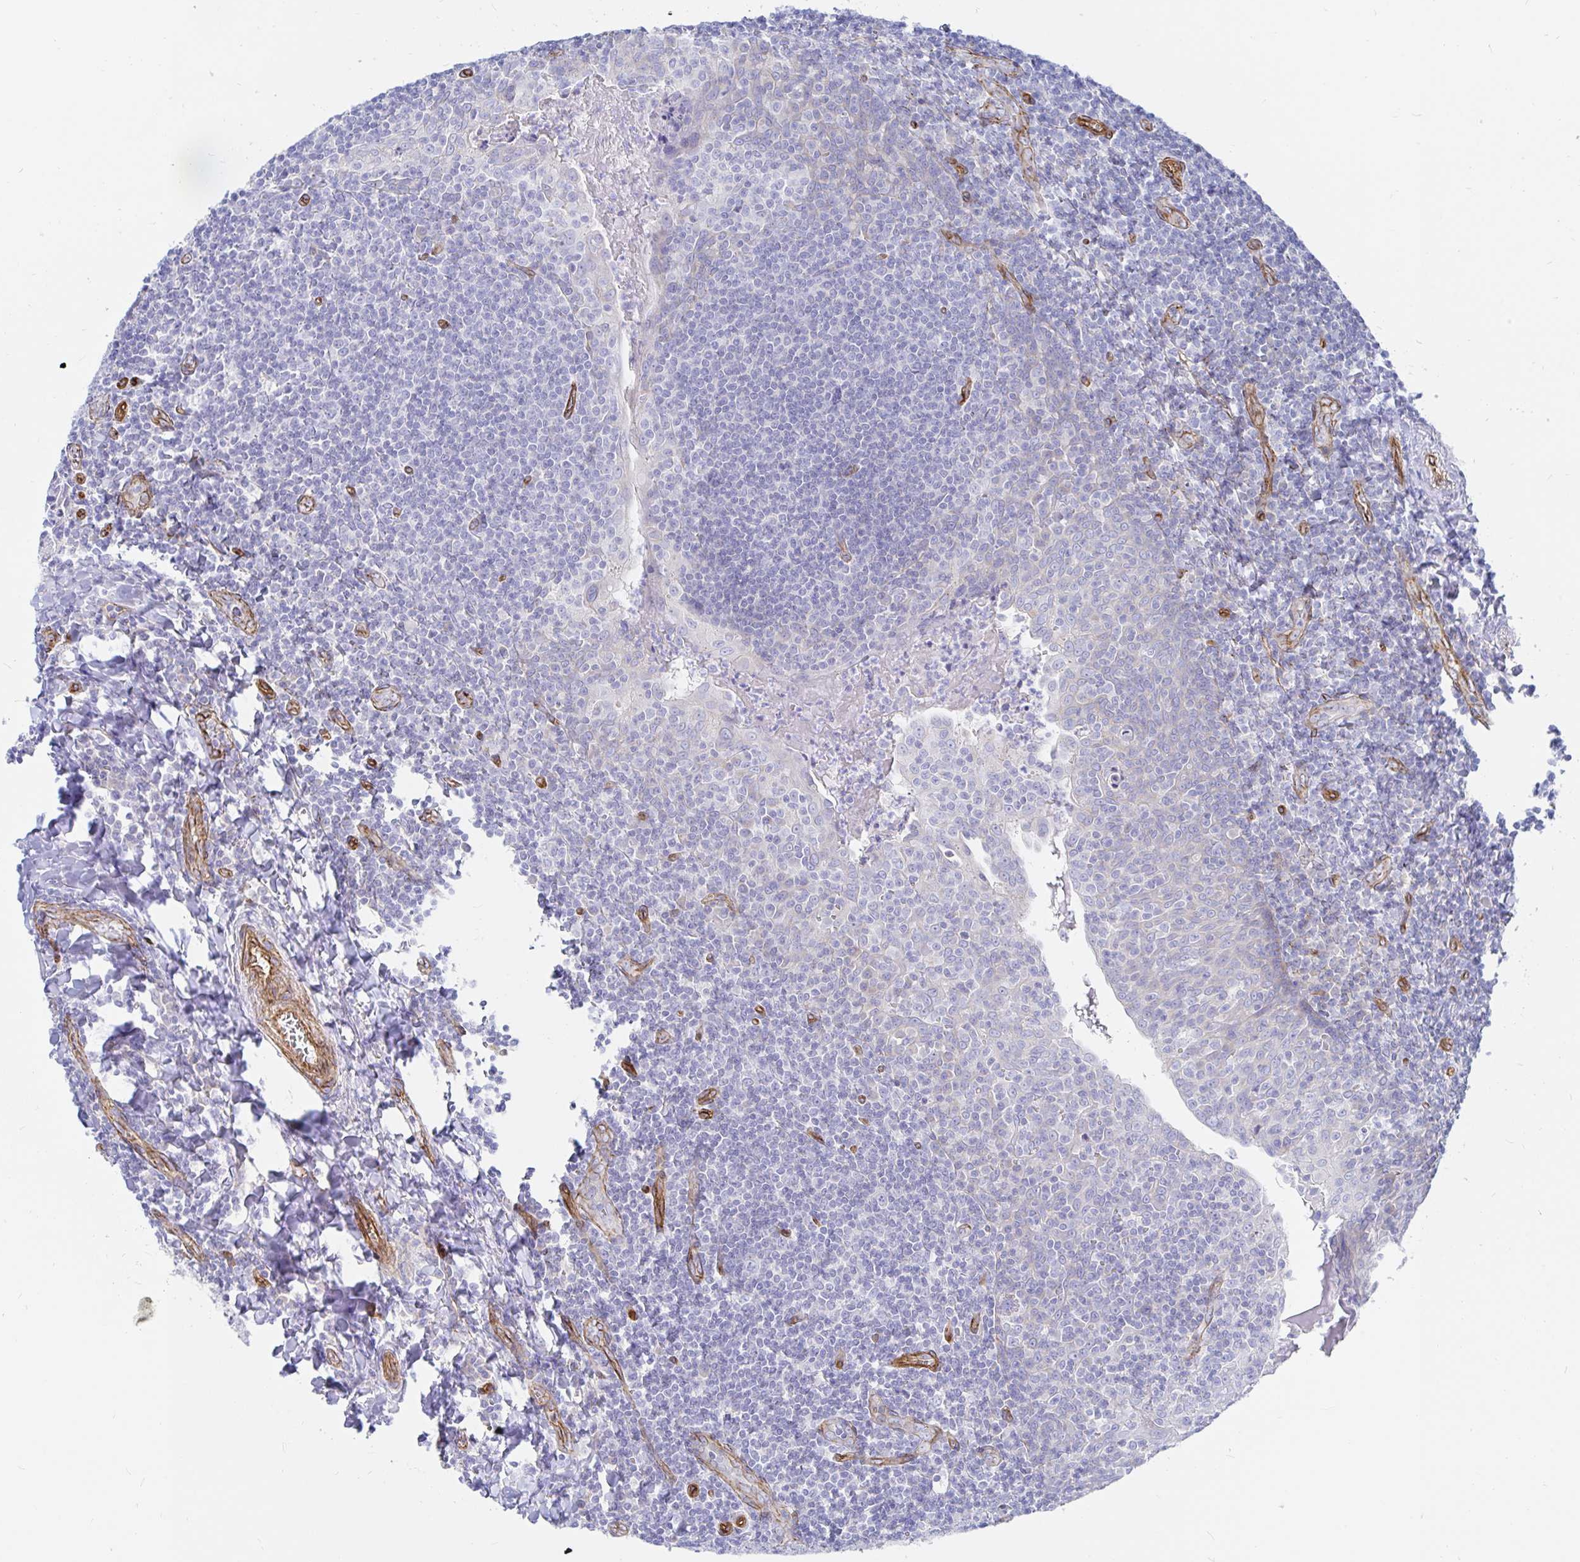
{"staining": {"intensity": "negative", "quantity": "none", "location": "none"}, "tissue": "tonsil", "cell_type": "Germinal center cells", "image_type": "normal", "snomed": [{"axis": "morphology", "description": "Normal tissue, NOS"}, {"axis": "morphology", "description": "Inflammation, NOS"}, {"axis": "topography", "description": "Tonsil"}], "caption": "High power microscopy histopathology image of an IHC photomicrograph of benign tonsil, revealing no significant positivity in germinal center cells.", "gene": "COX16", "patient": {"sex": "female", "age": 31}}